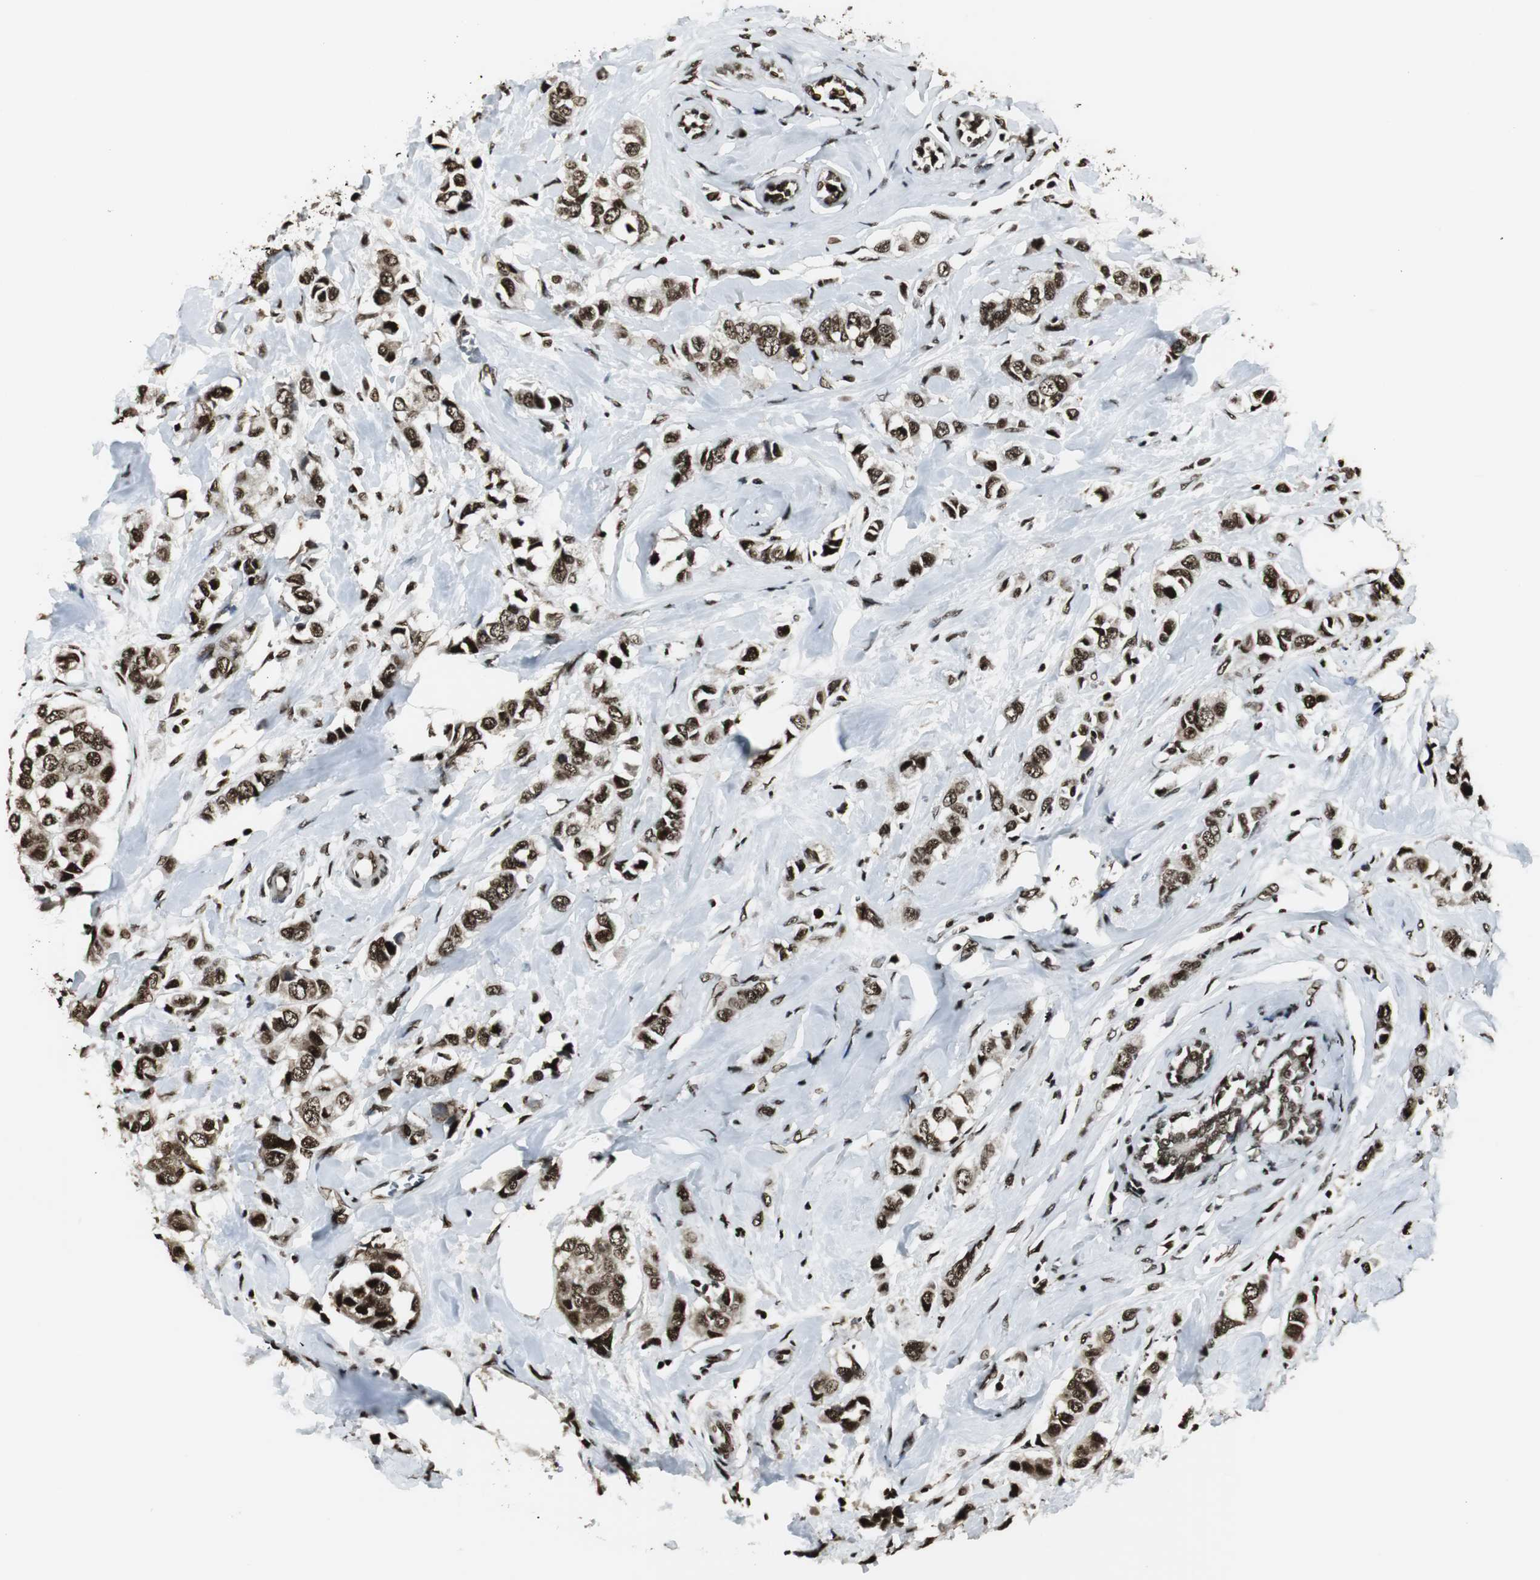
{"staining": {"intensity": "strong", "quantity": ">75%", "location": "nuclear"}, "tissue": "breast cancer", "cell_type": "Tumor cells", "image_type": "cancer", "snomed": [{"axis": "morphology", "description": "Duct carcinoma"}, {"axis": "topography", "description": "Breast"}], "caption": "Breast cancer (invasive ductal carcinoma) stained with a protein marker displays strong staining in tumor cells.", "gene": "PARN", "patient": {"sex": "female", "age": 50}}